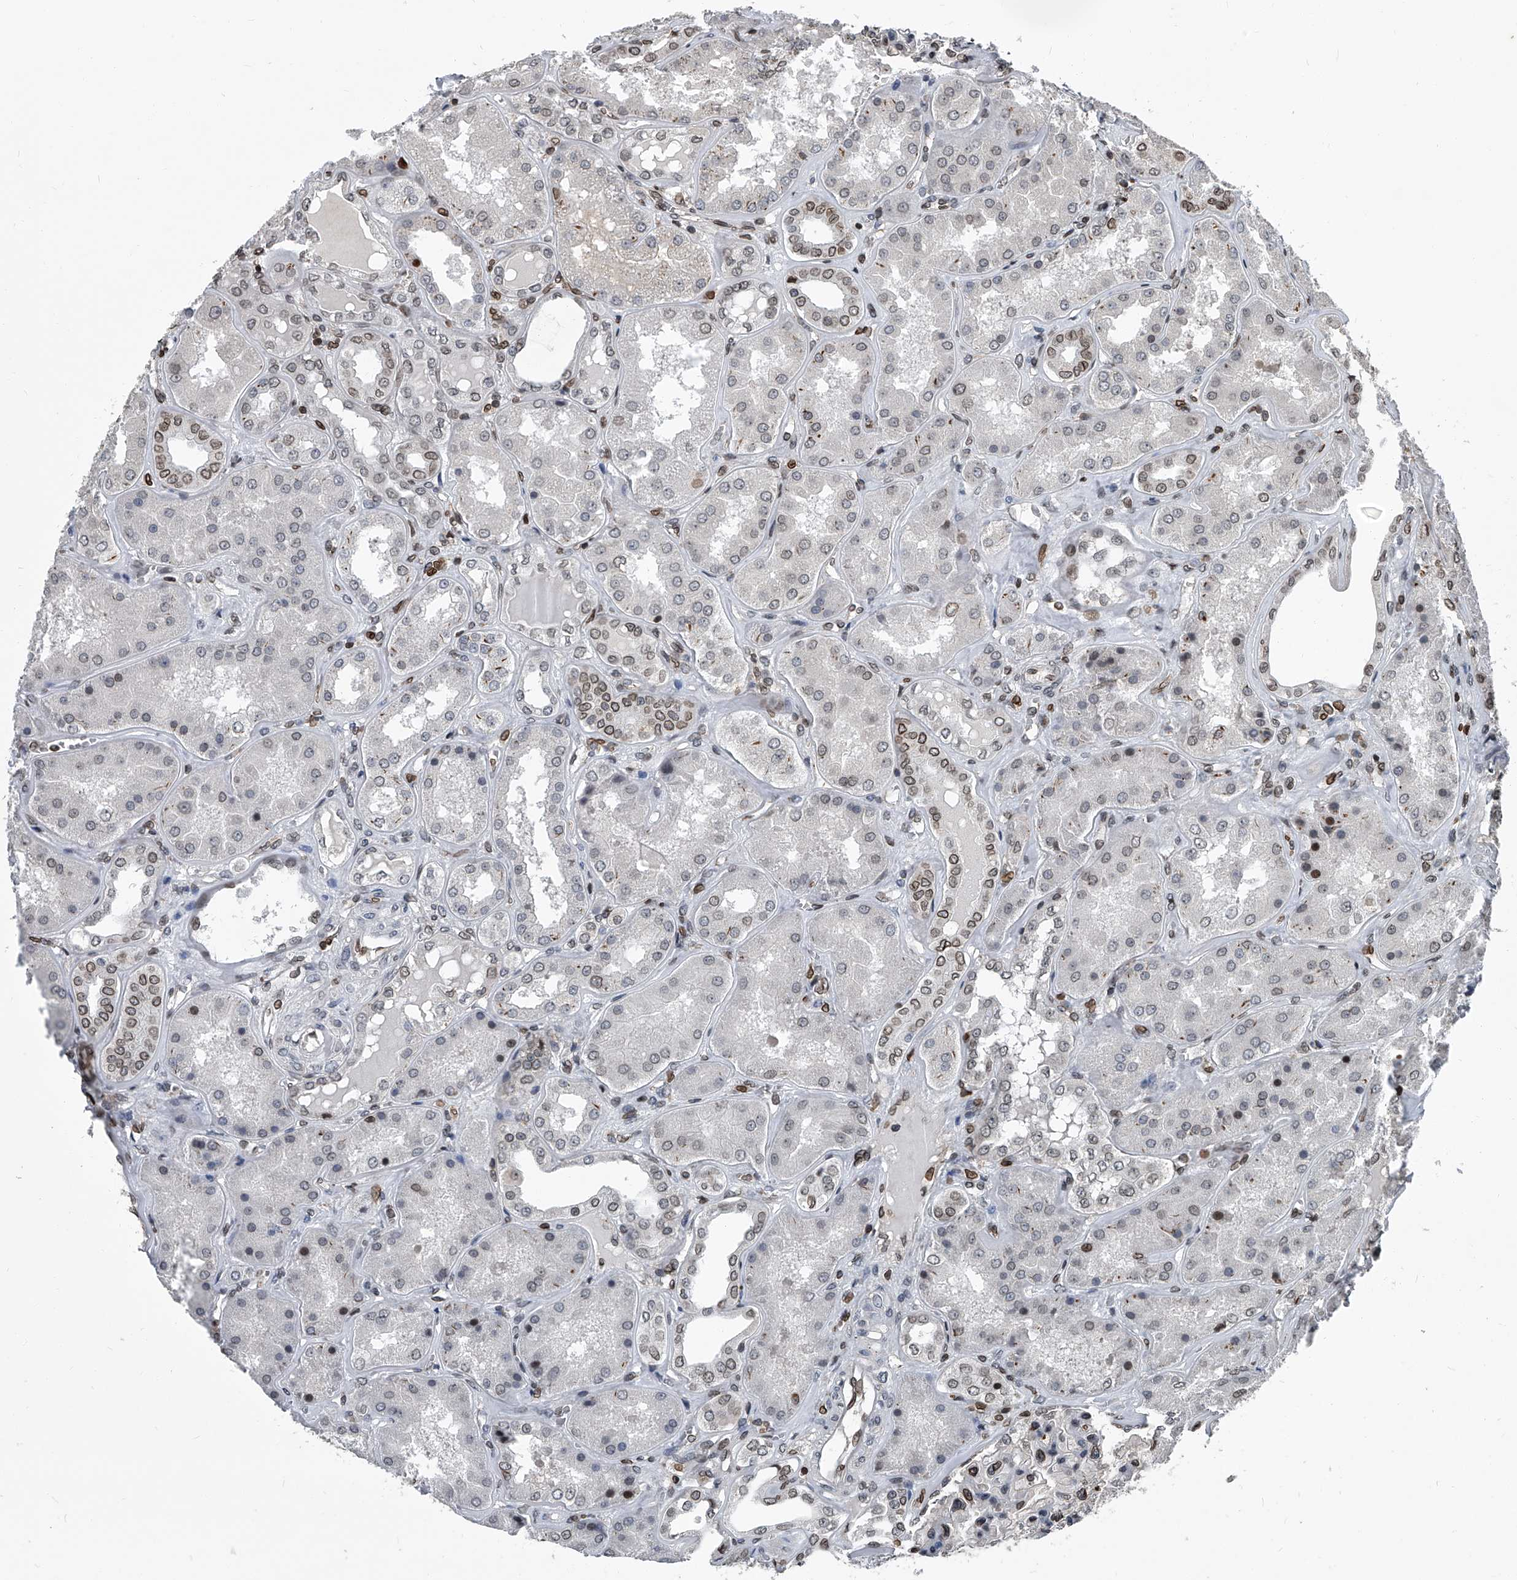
{"staining": {"intensity": "moderate", "quantity": "25%-75%", "location": "nuclear"}, "tissue": "kidney", "cell_type": "Cells in glomeruli", "image_type": "normal", "snomed": [{"axis": "morphology", "description": "Normal tissue, NOS"}, {"axis": "topography", "description": "Kidney"}], "caption": "Kidney stained with immunohistochemistry (IHC) exhibits moderate nuclear positivity in approximately 25%-75% of cells in glomeruli.", "gene": "PHF20", "patient": {"sex": "female", "age": 56}}